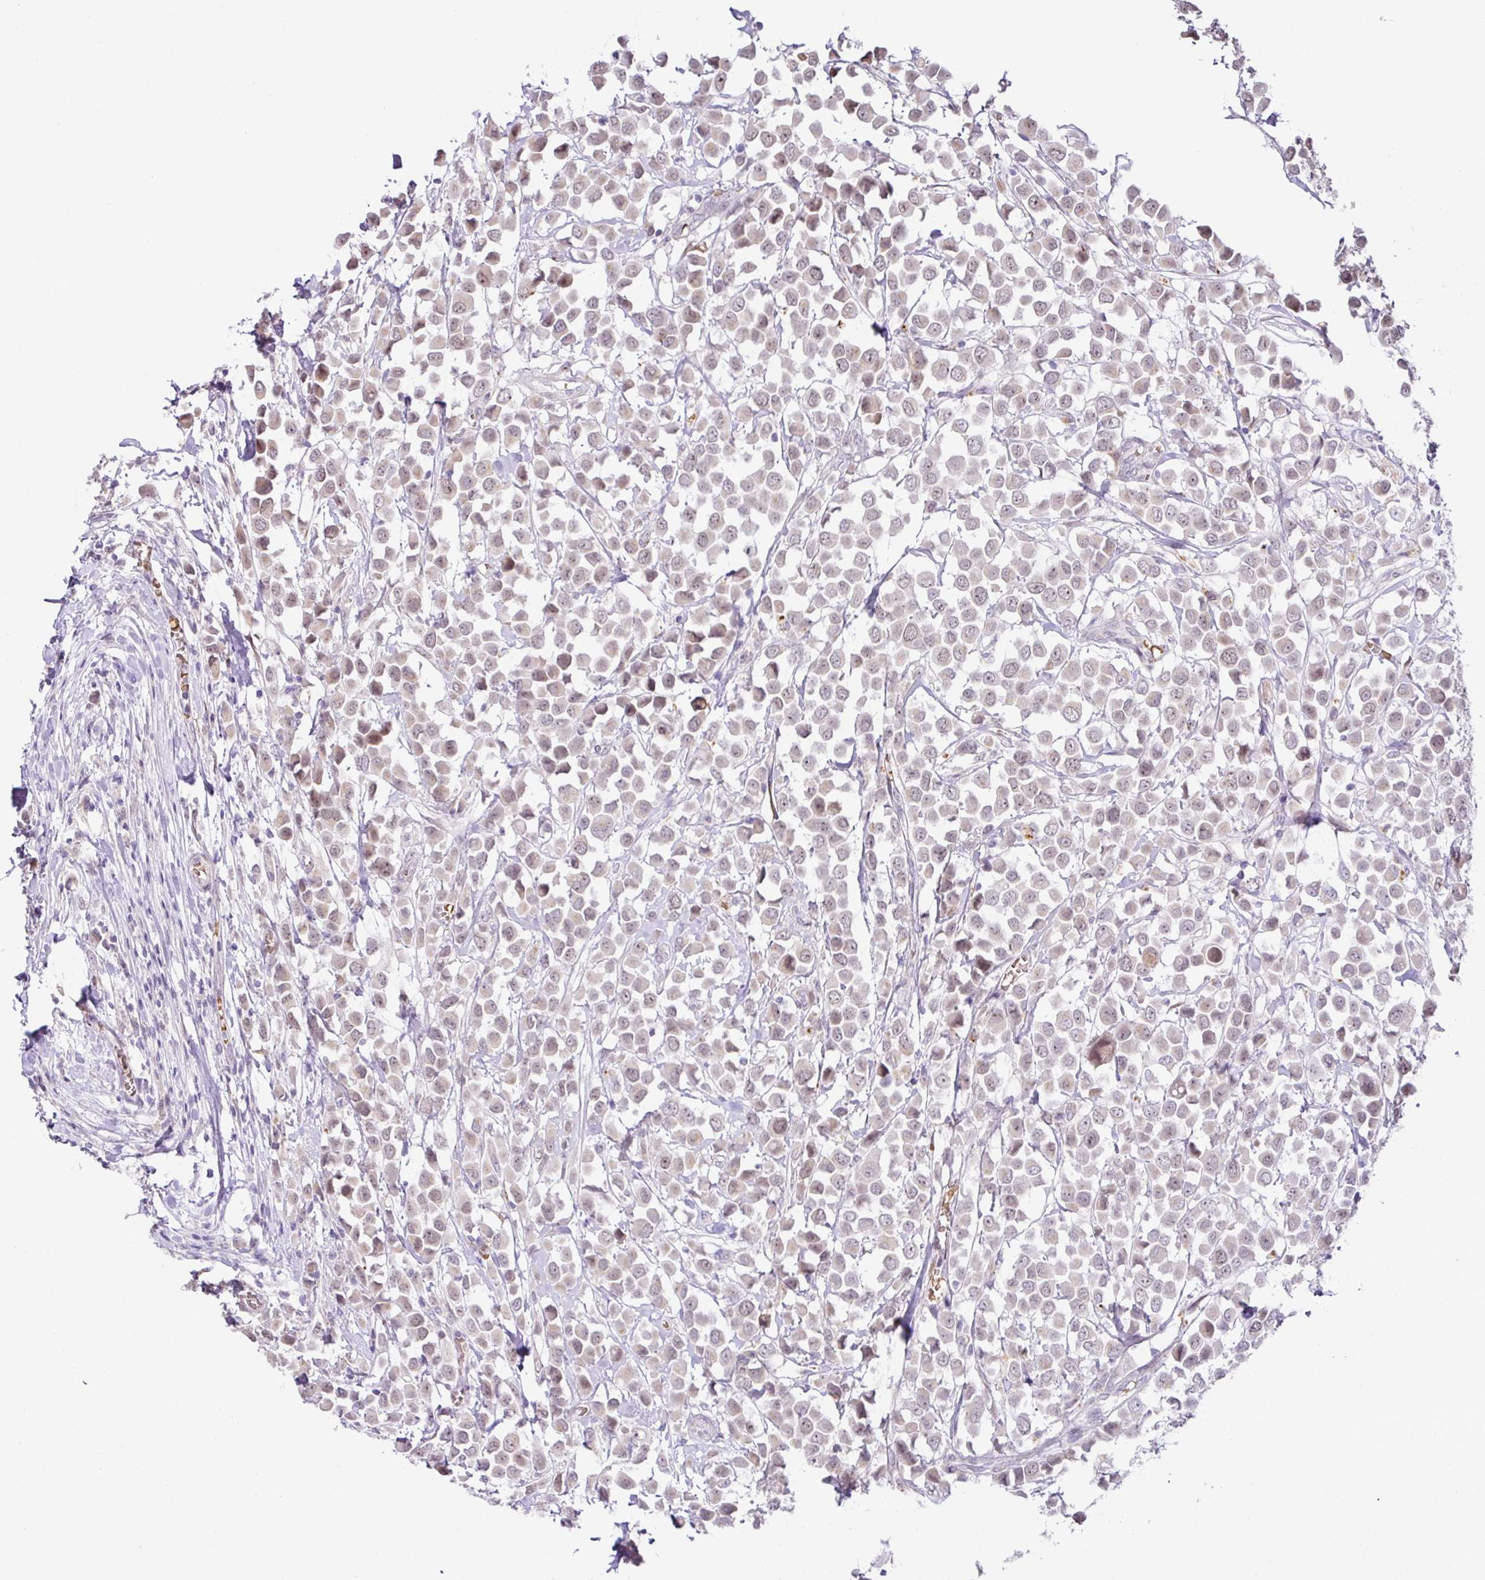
{"staining": {"intensity": "weak", "quantity": ">75%", "location": "cytoplasmic/membranous,nuclear"}, "tissue": "breast cancer", "cell_type": "Tumor cells", "image_type": "cancer", "snomed": [{"axis": "morphology", "description": "Duct carcinoma"}, {"axis": "topography", "description": "Breast"}], "caption": "Breast cancer (infiltrating ductal carcinoma) stained for a protein (brown) displays weak cytoplasmic/membranous and nuclear positive positivity in approximately >75% of tumor cells.", "gene": "PARP2", "patient": {"sex": "female", "age": 61}}